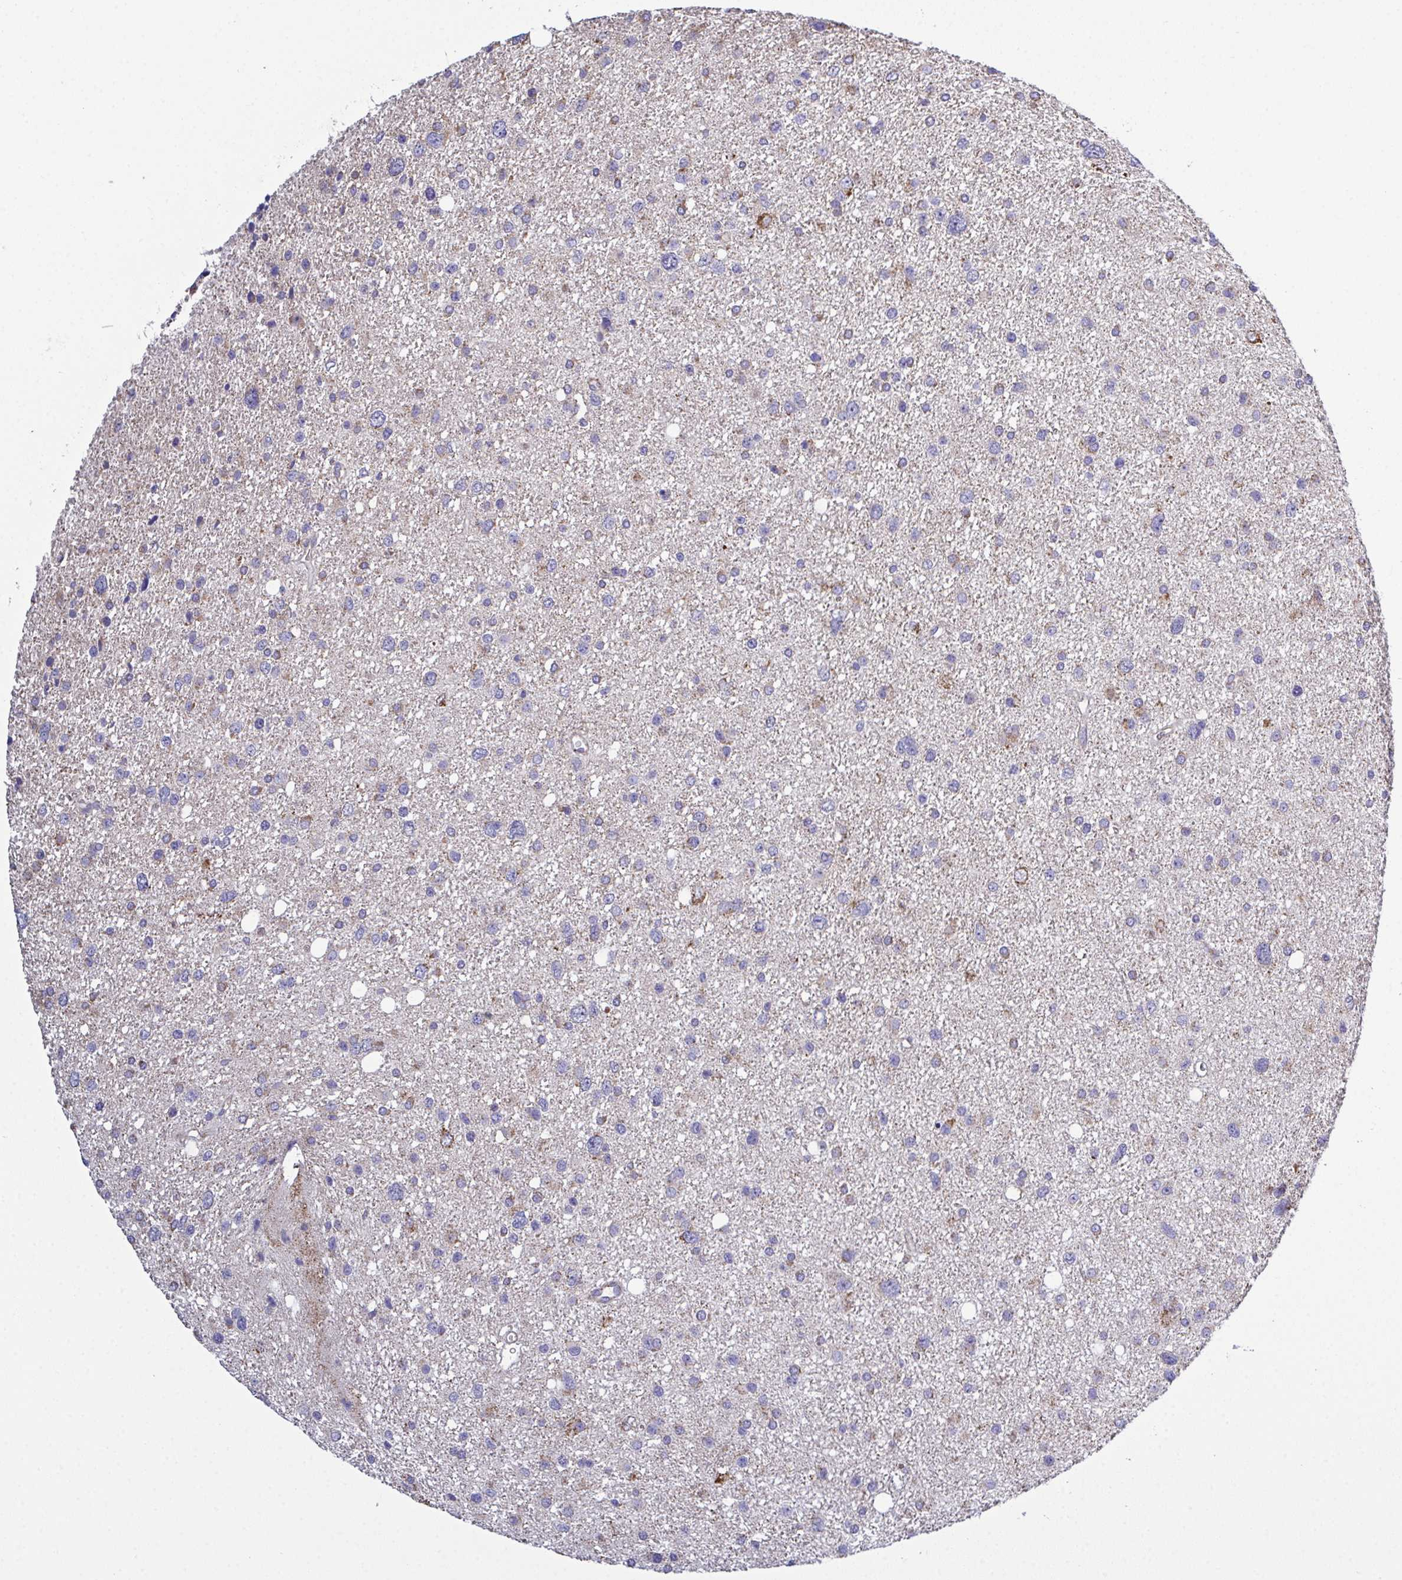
{"staining": {"intensity": "negative", "quantity": "none", "location": "none"}, "tissue": "glioma", "cell_type": "Tumor cells", "image_type": "cancer", "snomed": [{"axis": "morphology", "description": "Glioma, malignant, Low grade"}, {"axis": "topography", "description": "Brain"}], "caption": "An IHC micrograph of glioma is shown. There is no staining in tumor cells of glioma. (Brightfield microscopy of DAB (3,3'-diaminobenzidine) immunohistochemistry at high magnification).", "gene": "CSDE1", "patient": {"sex": "female", "age": 55}}